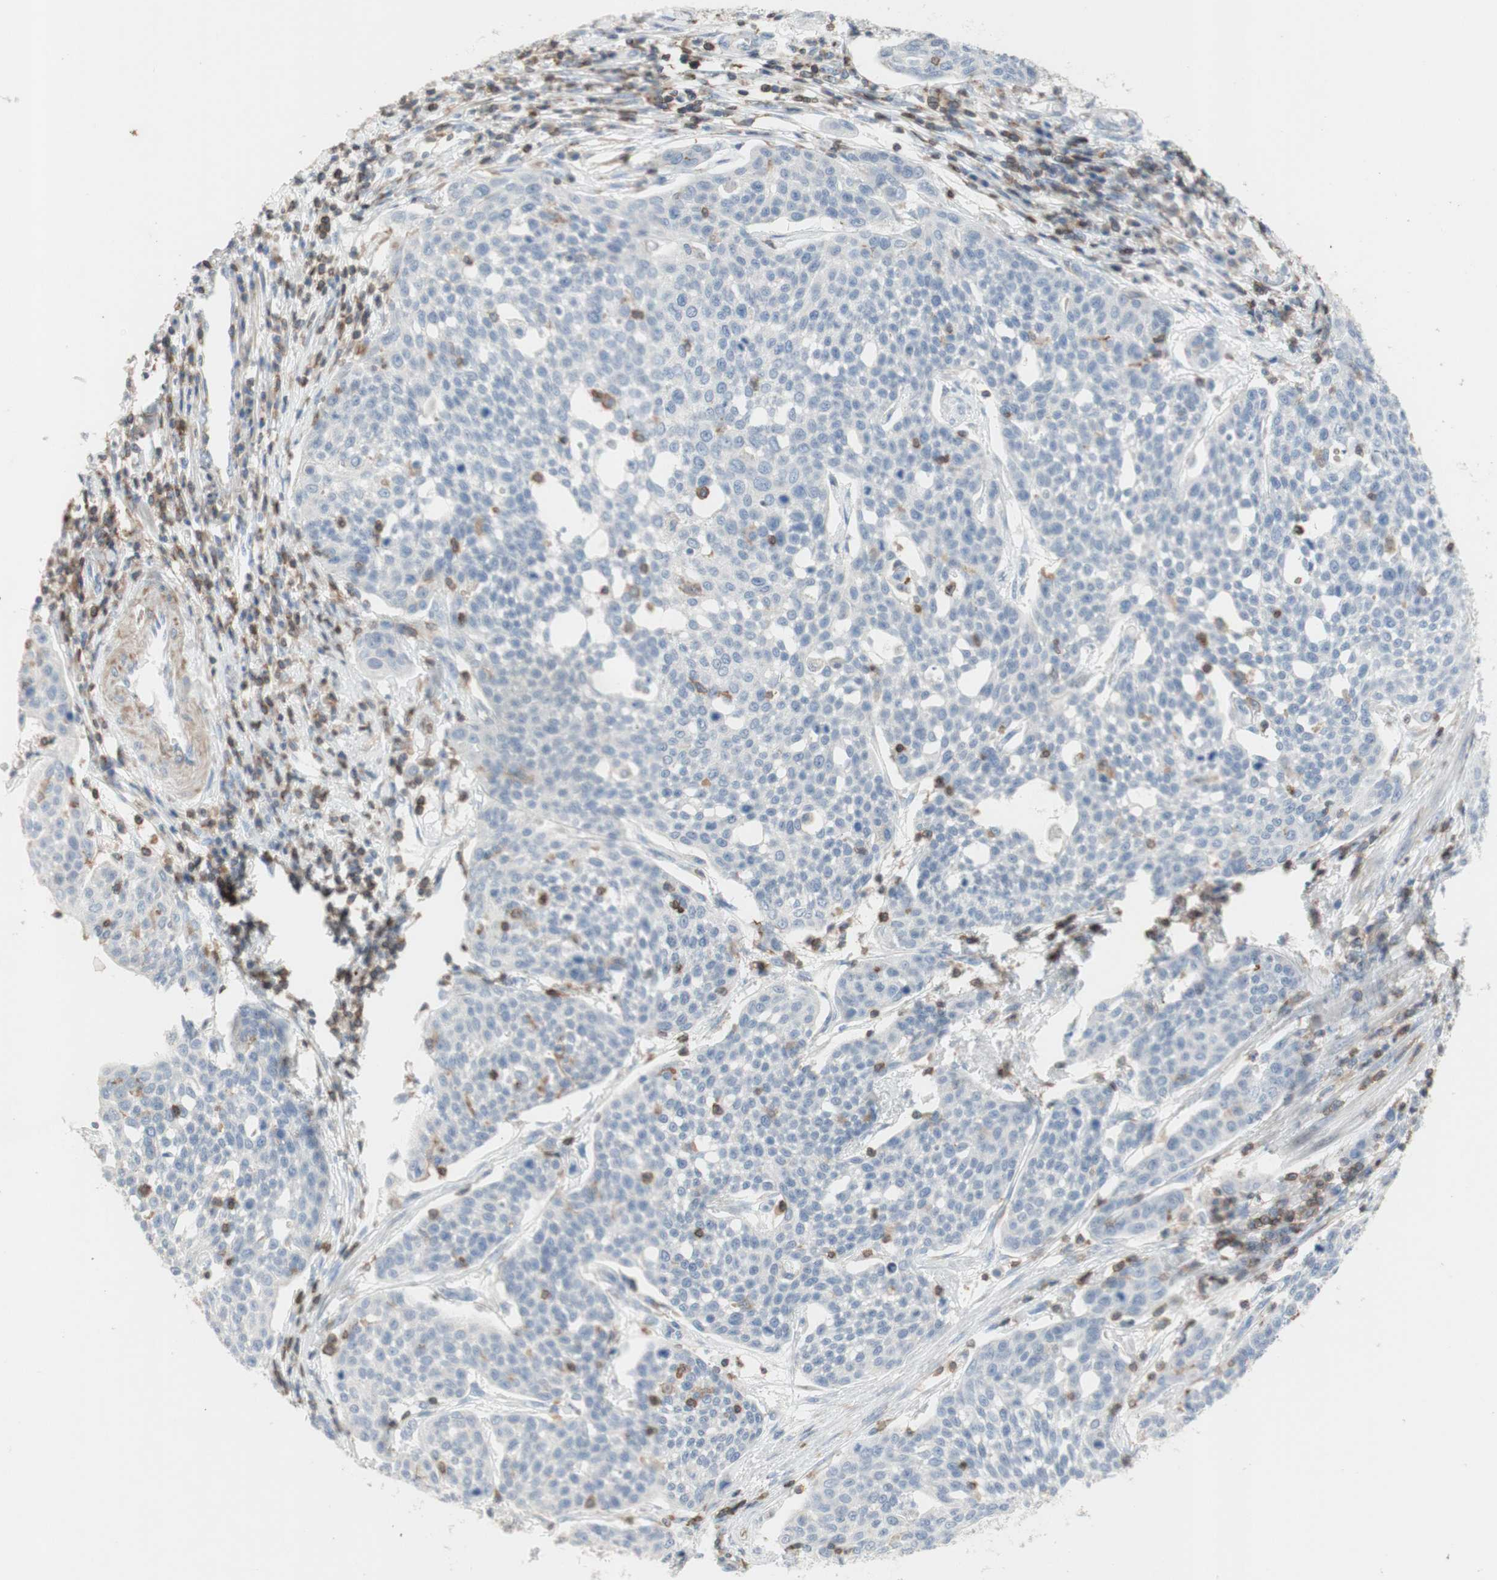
{"staining": {"intensity": "negative", "quantity": "none", "location": "none"}, "tissue": "cervical cancer", "cell_type": "Tumor cells", "image_type": "cancer", "snomed": [{"axis": "morphology", "description": "Squamous cell carcinoma, NOS"}, {"axis": "topography", "description": "Cervix"}], "caption": "Immunohistochemistry of human cervical cancer displays no staining in tumor cells.", "gene": "SPINK6", "patient": {"sex": "female", "age": 34}}